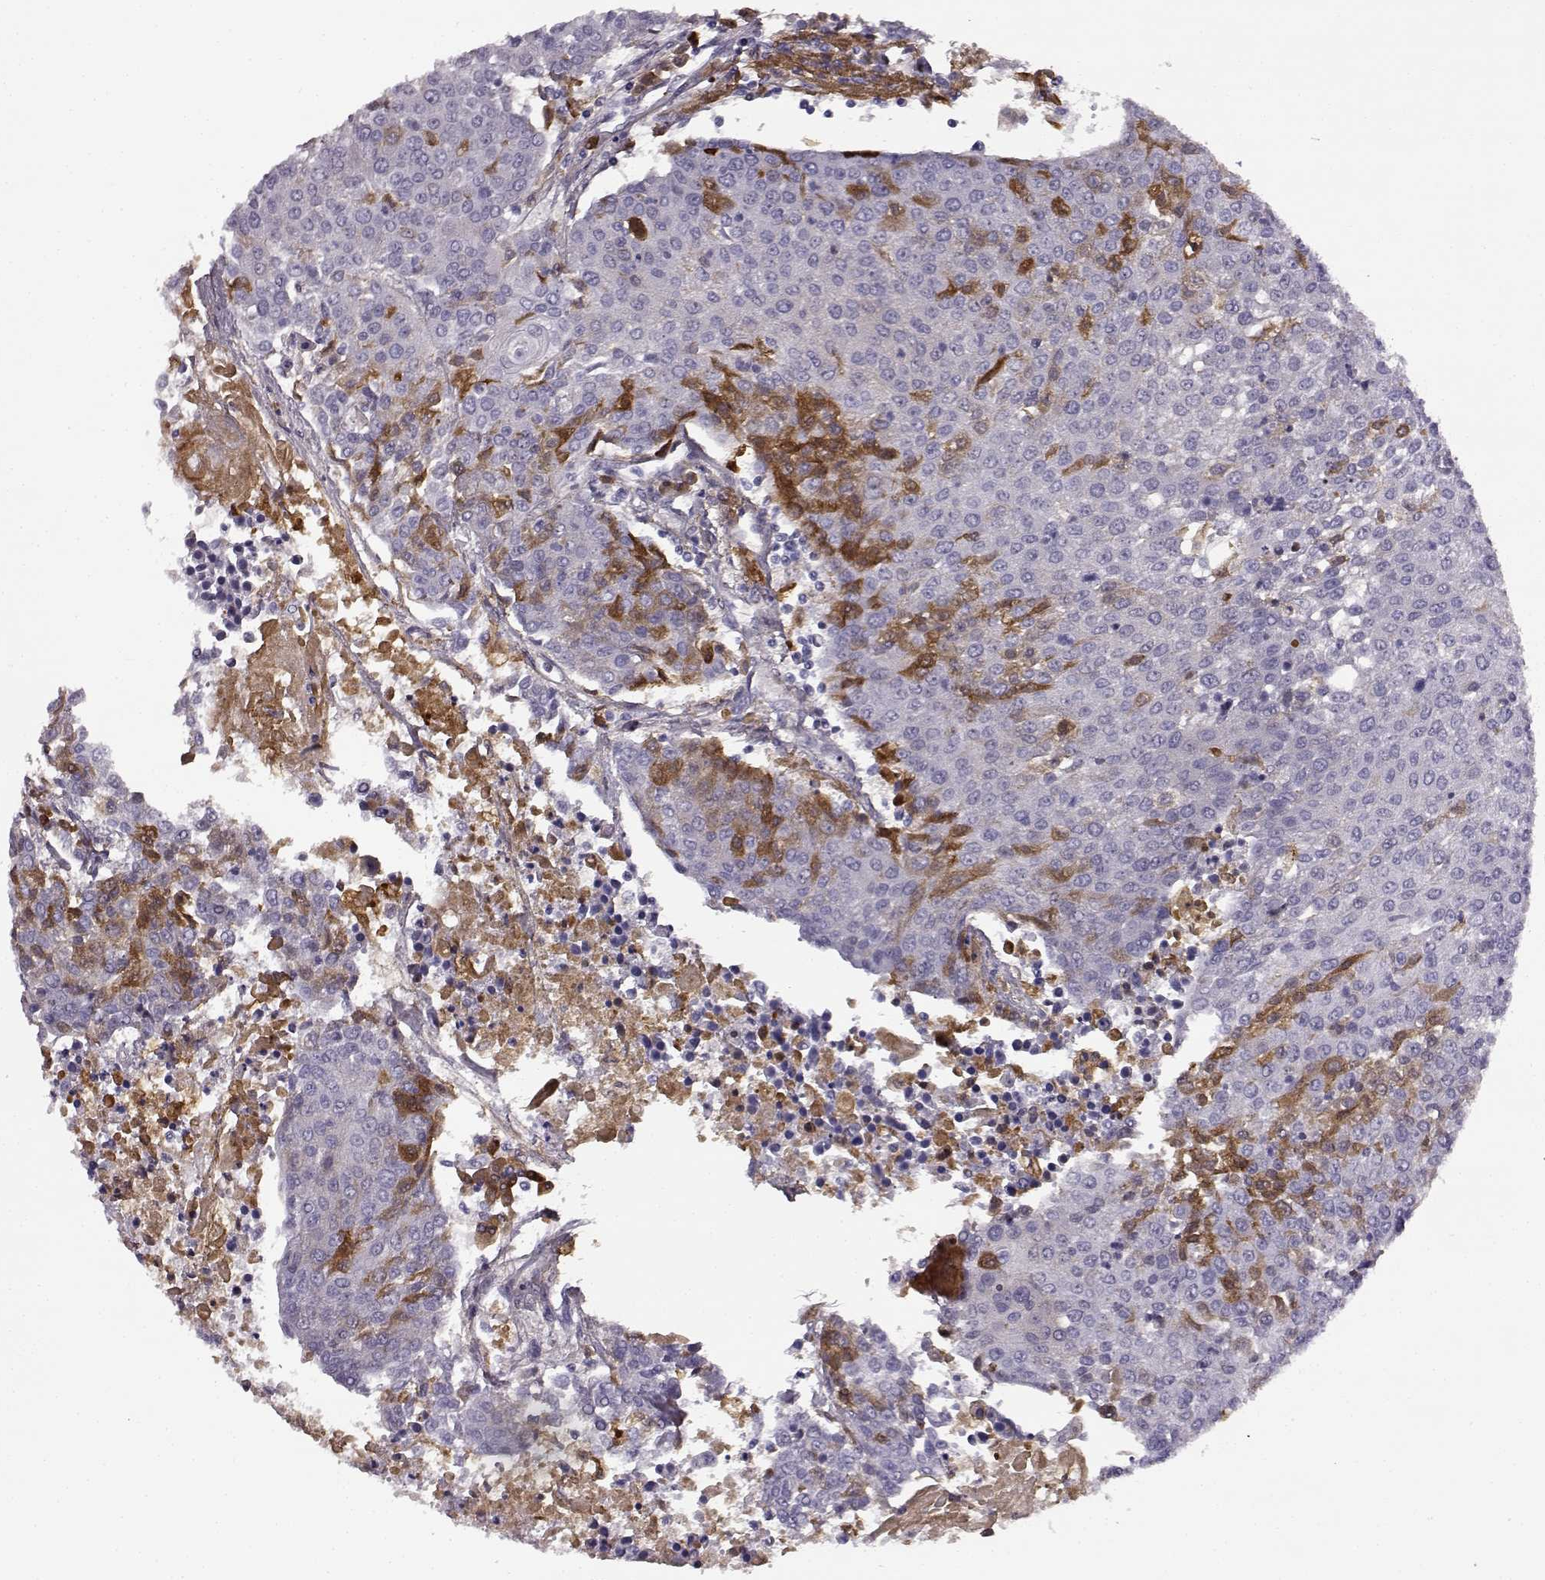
{"staining": {"intensity": "strong", "quantity": "<25%", "location": "cytoplasmic/membranous"}, "tissue": "urothelial cancer", "cell_type": "Tumor cells", "image_type": "cancer", "snomed": [{"axis": "morphology", "description": "Urothelial carcinoma, High grade"}, {"axis": "topography", "description": "Urinary bladder"}], "caption": "About <25% of tumor cells in human urothelial cancer reveal strong cytoplasmic/membranous protein expression as visualized by brown immunohistochemical staining.", "gene": "TRIM69", "patient": {"sex": "female", "age": 85}}